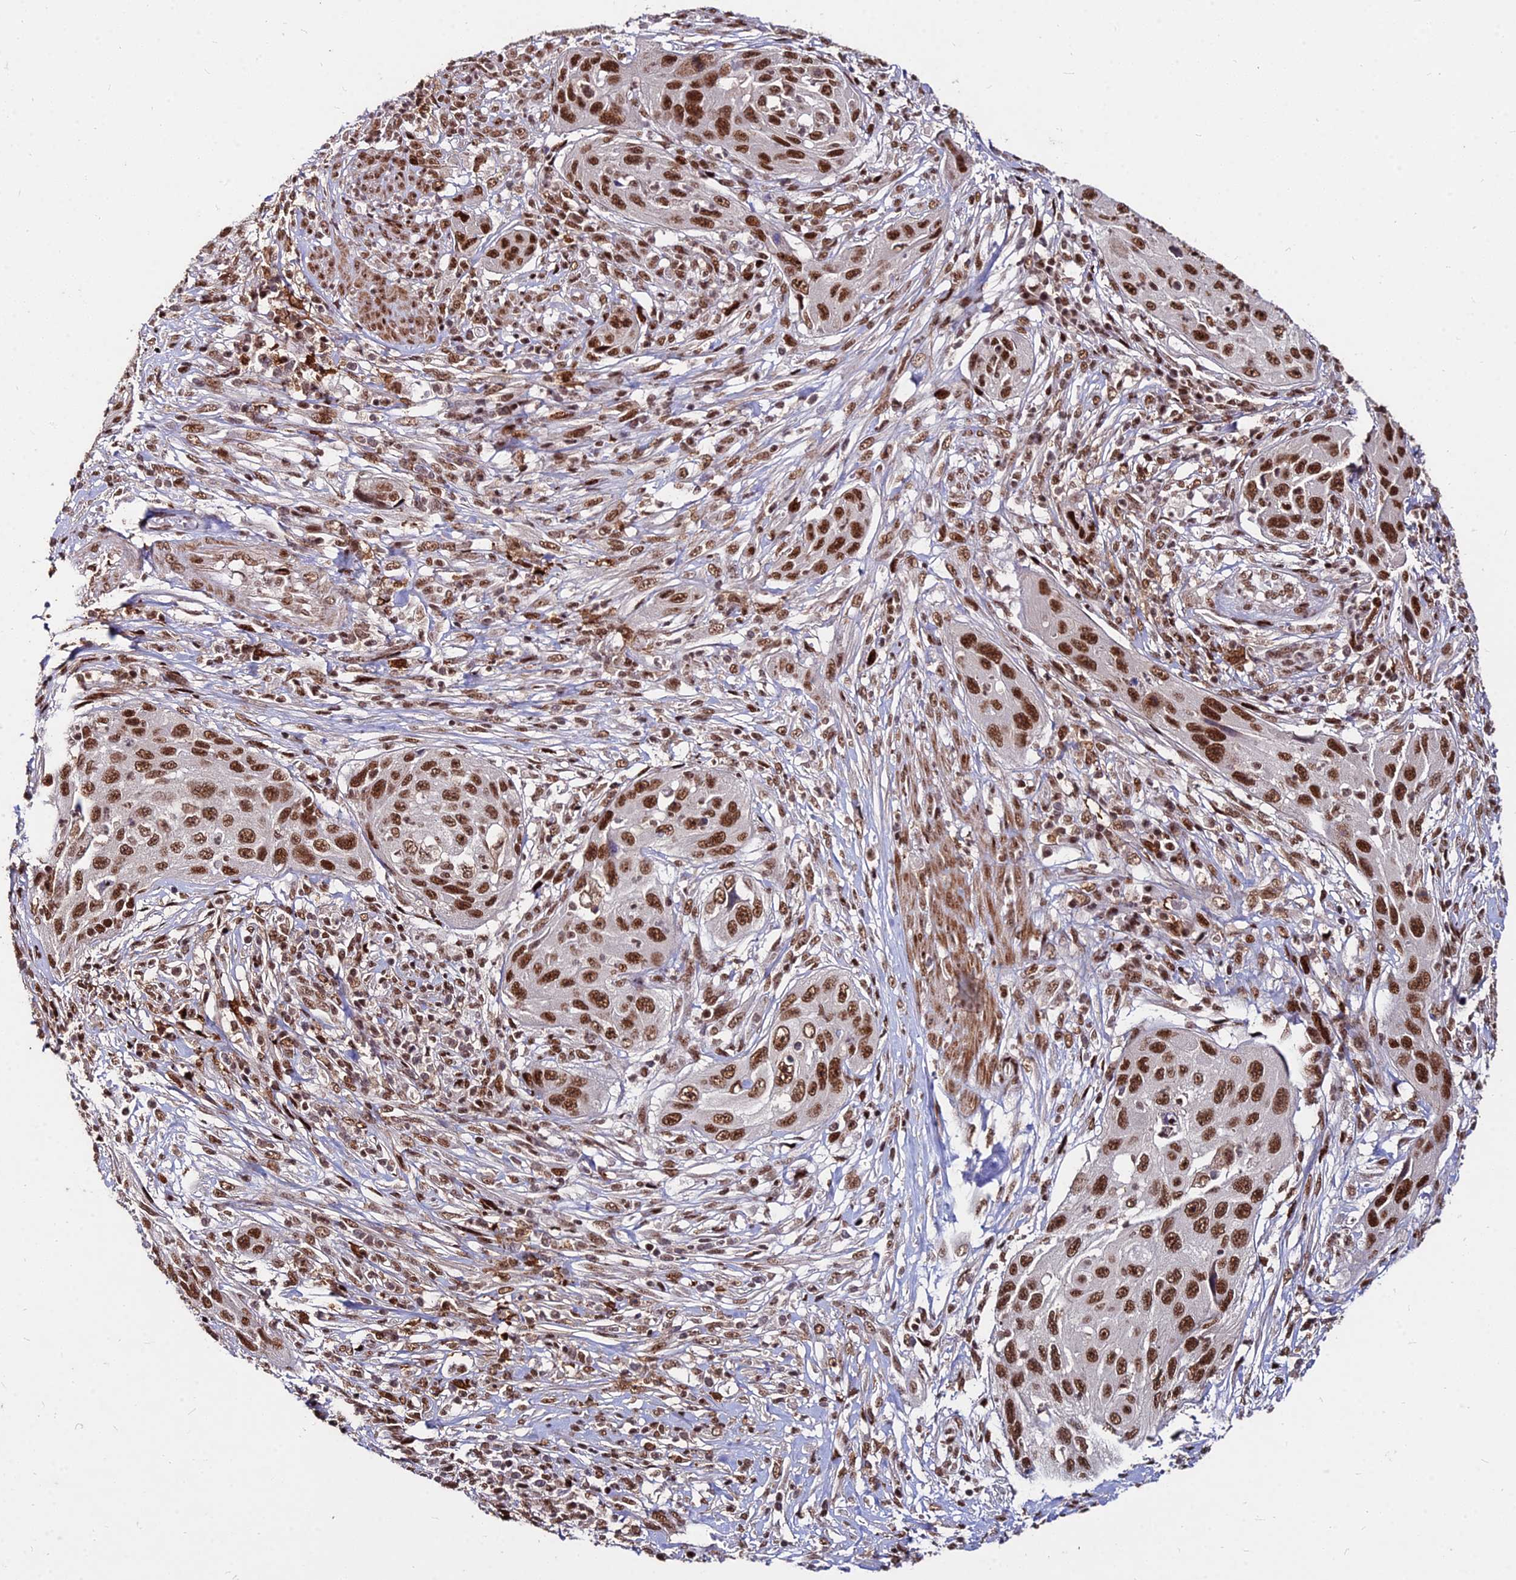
{"staining": {"intensity": "strong", "quantity": ">75%", "location": "nuclear"}, "tissue": "cervical cancer", "cell_type": "Tumor cells", "image_type": "cancer", "snomed": [{"axis": "morphology", "description": "Squamous cell carcinoma, NOS"}, {"axis": "topography", "description": "Cervix"}], "caption": "Human squamous cell carcinoma (cervical) stained with a protein marker exhibits strong staining in tumor cells.", "gene": "ZBED4", "patient": {"sex": "female", "age": 42}}